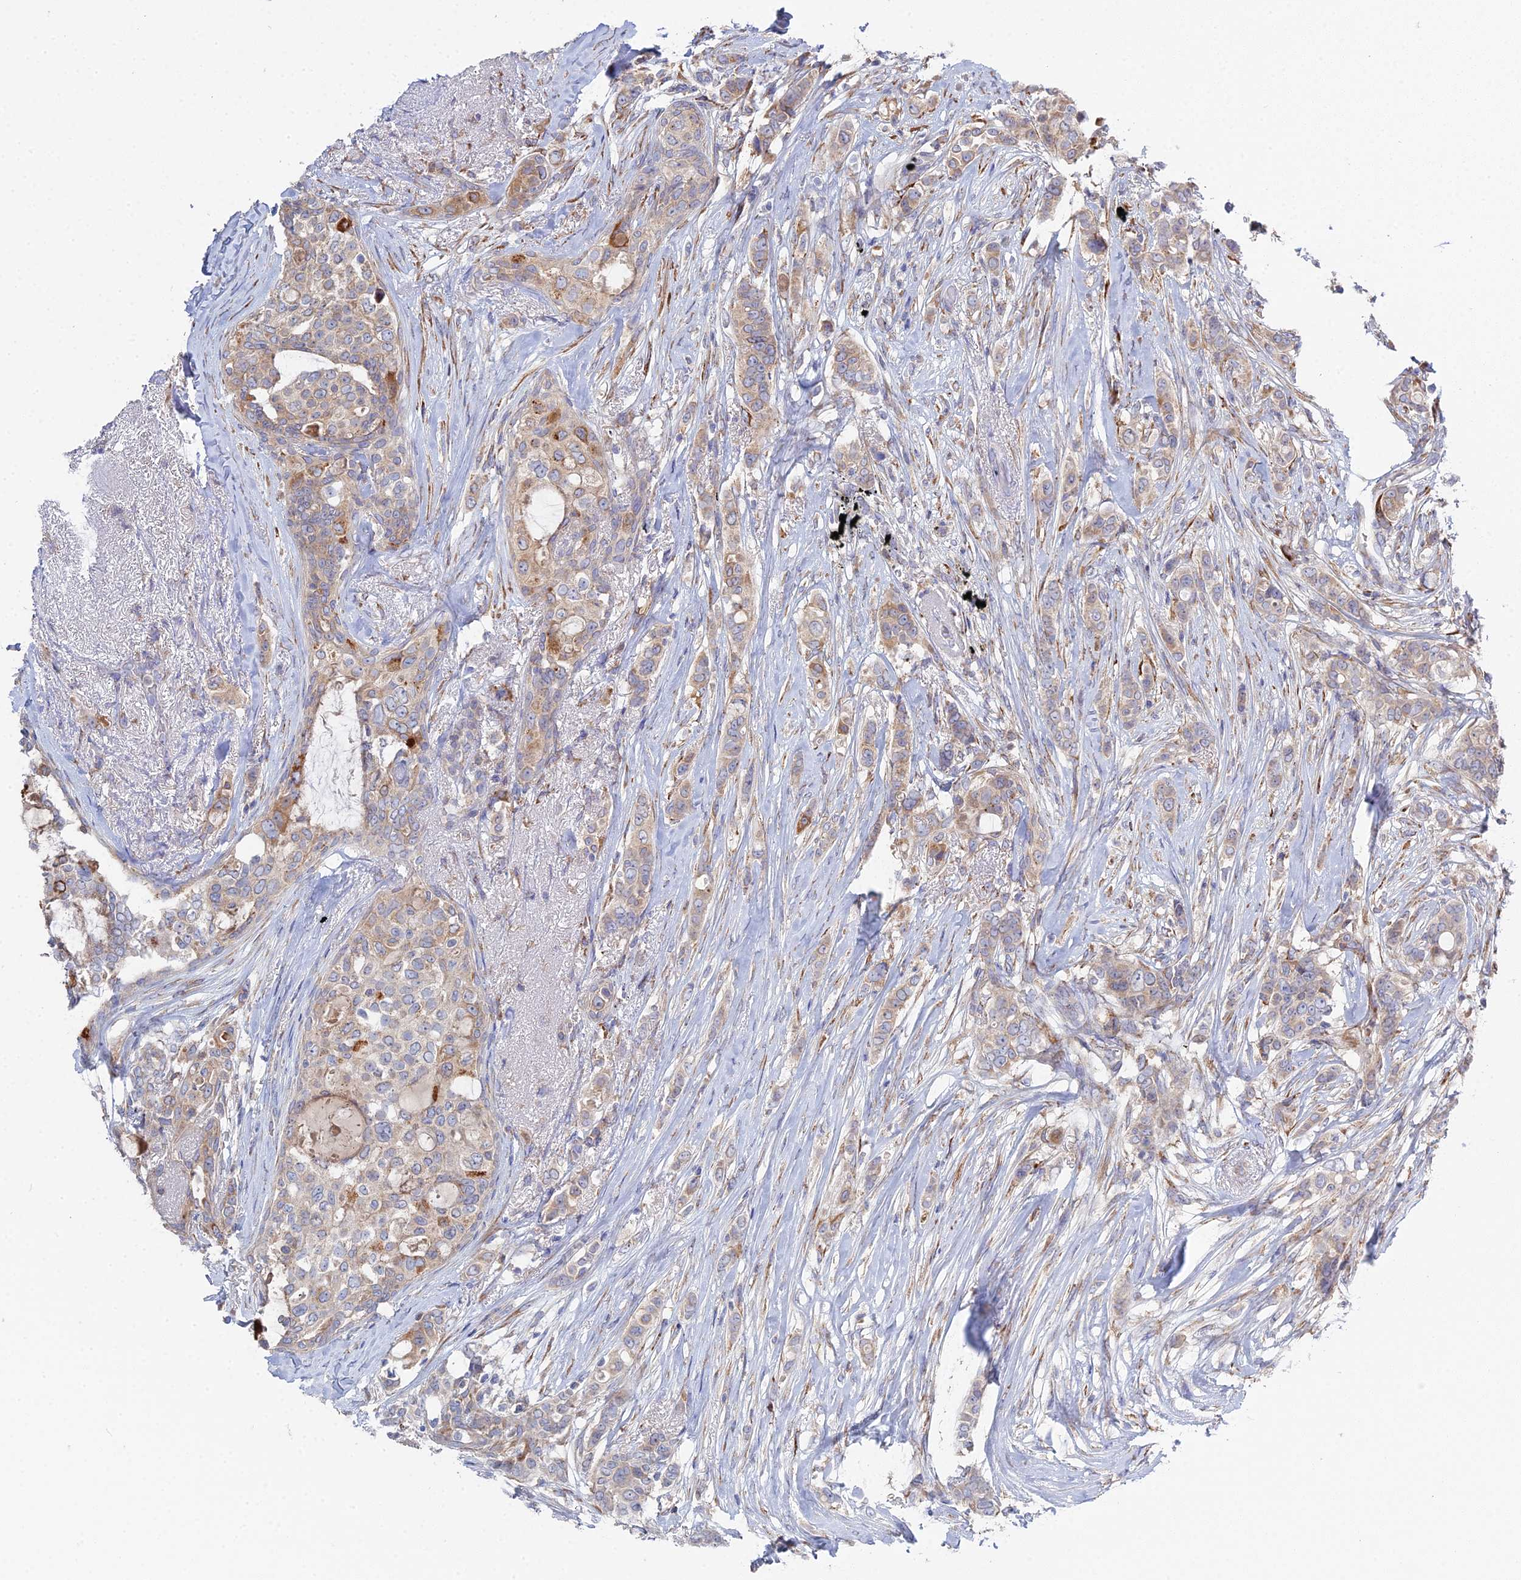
{"staining": {"intensity": "moderate", "quantity": "<25%", "location": "cytoplasmic/membranous"}, "tissue": "breast cancer", "cell_type": "Tumor cells", "image_type": "cancer", "snomed": [{"axis": "morphology", "description": "Lobular carcinoma"}, {"axis": "topography", "description": "Breast"}], "caption": "Breast lobular carcinoma stained for a protein (brown) displays moderate cytoplasmic/membranous positive positivity in approximately <25% of tumor cells.", "gene": "TRAPPC6A", "patient": {"sex": "female", "age": 51}}